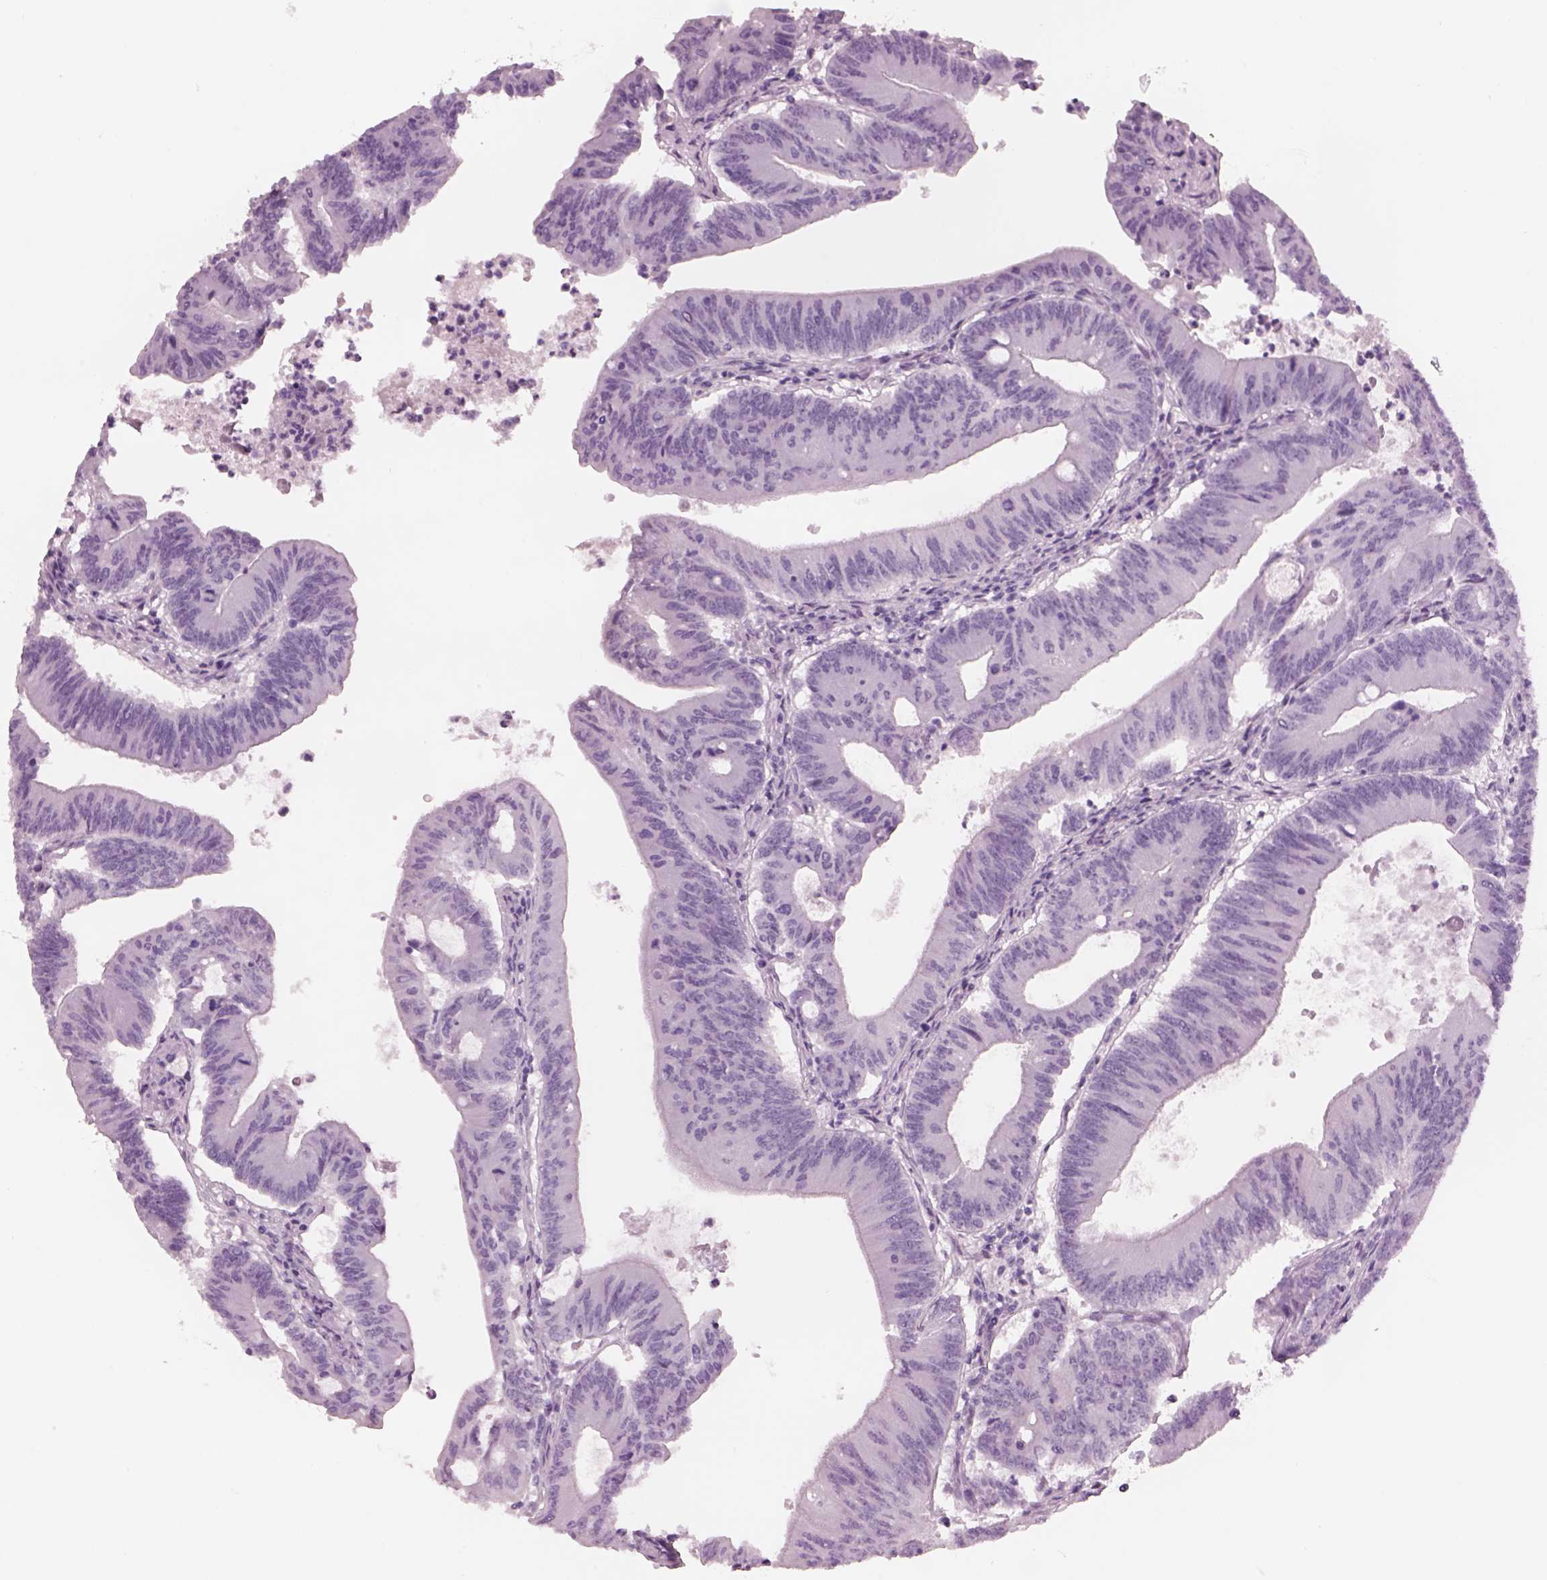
{"staining": {"intensity": "negative", "quantity": "none", "location": "none"}, "tissue": "colorectal cancer", "cell_type": "Tumor cells", "image_type": "cancer", "snomed": [{"axis": "morphology", "description": "Adenocarcinoma, NOS"}, {"axis": "topography", "description": "Colon"}], "caption": "This micrograph is of adenocarcinoma (colorectal) stained with IHC to label a protein in brown with the nuclei are counter-stained blue. There is no positivity in tumor cells.", "gene": "PACRG", "patient": {"sex": "female", "age": 70}}